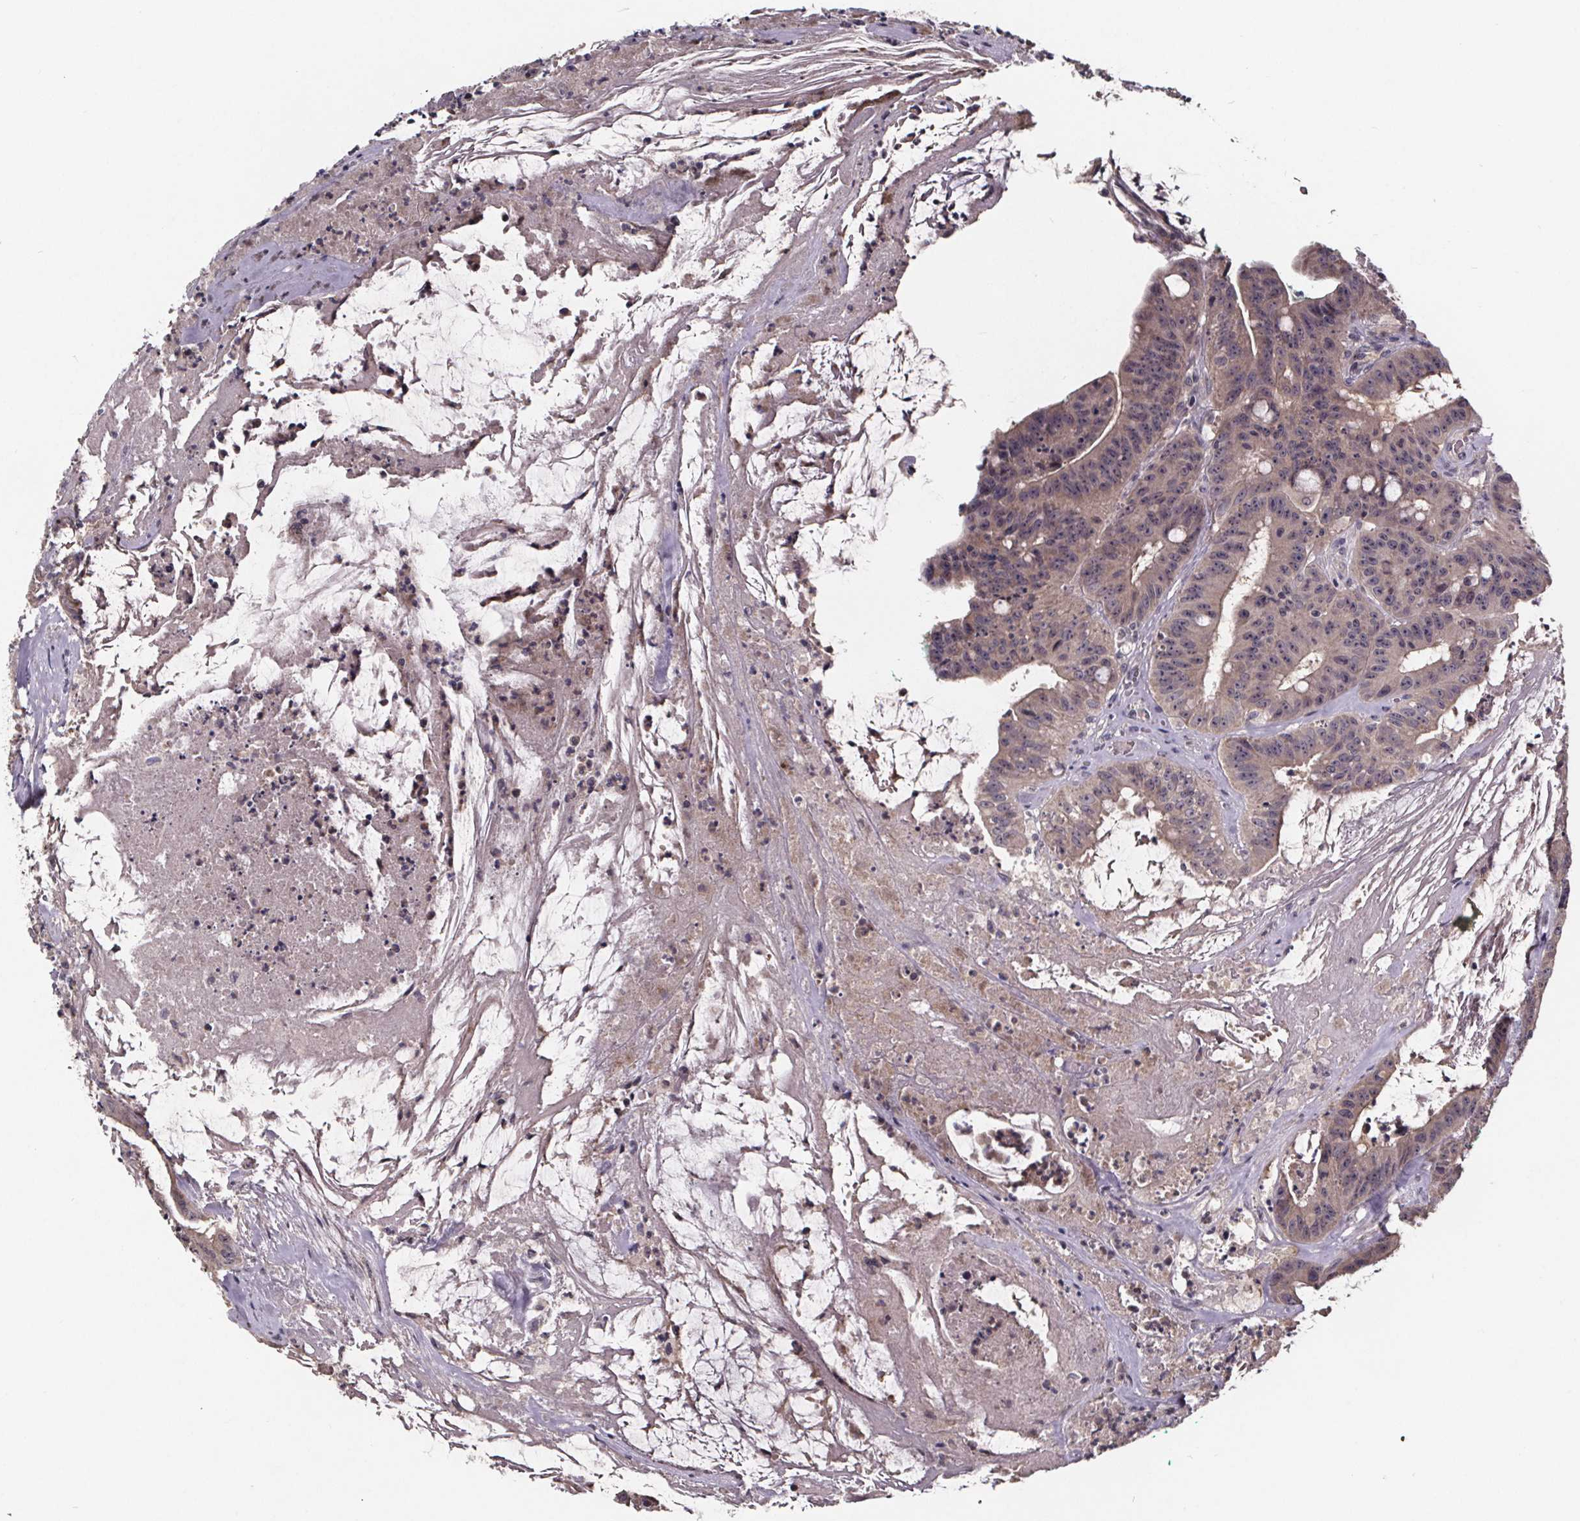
{"staining": {"intensity": "weak", "quantity": ">75%", "location": "cytoplasmic/membranous"}, "tissue": "colorectal cancer", "cell_type": "Tumor cells", "image_type": "cancer", "snomed": [{"axis": "morphology", "description": "Adenocarcinoma, NOS"}, {"axis": "topography", "description": "Colon"}], "caption": "Protein positivity by immunohistochemistry (IHC) displays weak cytoplasmic/membranous staining in about >75% of tumor cells in adenocarcinoma (colorectal). (DAB = brown stain, brightfield microscopy at high magnification).", "gene": "SMIM1", "patient": {"sex": "male", "age": 33}}